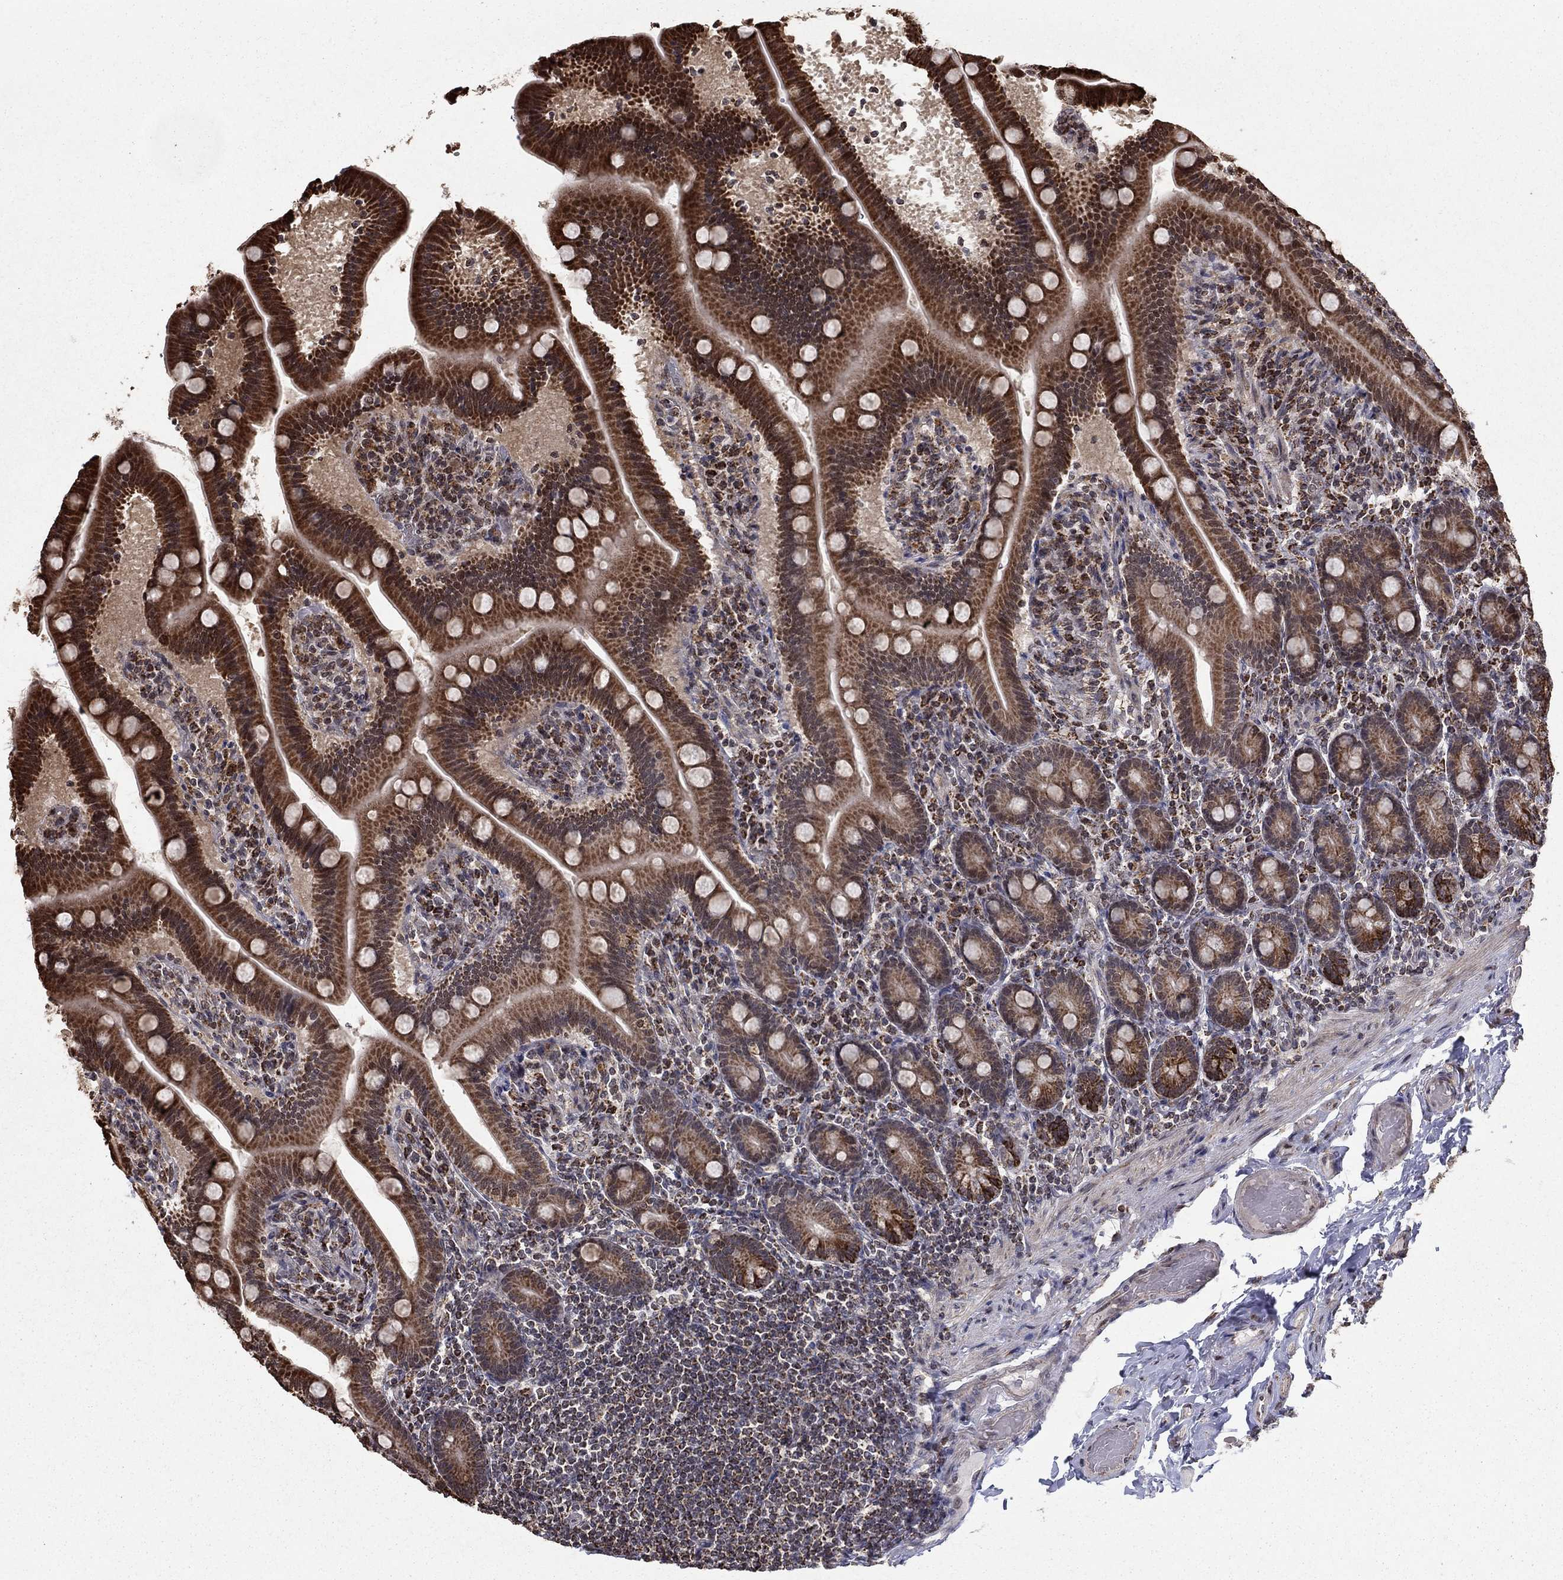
{"staining": {"intensity": "moderate", "quantity": ">75%", "location": "cytoplasmic/membranous"}, "tissue": "small intestine", "cell_type": "Glandular cells", "image_type": "normal", "snomed": [{"axis": "morphology", "description": "Normal tissue, NOS"}, {"axis": "topography", "description": "Small intestine"}], "caption": "A brown stain labels moderate cytoplasmic/membranous staining of a protein in glandular cells of benign human small intestine.", "gene": "ACOT13", "patient": {"sex": "male", "age": 66}}